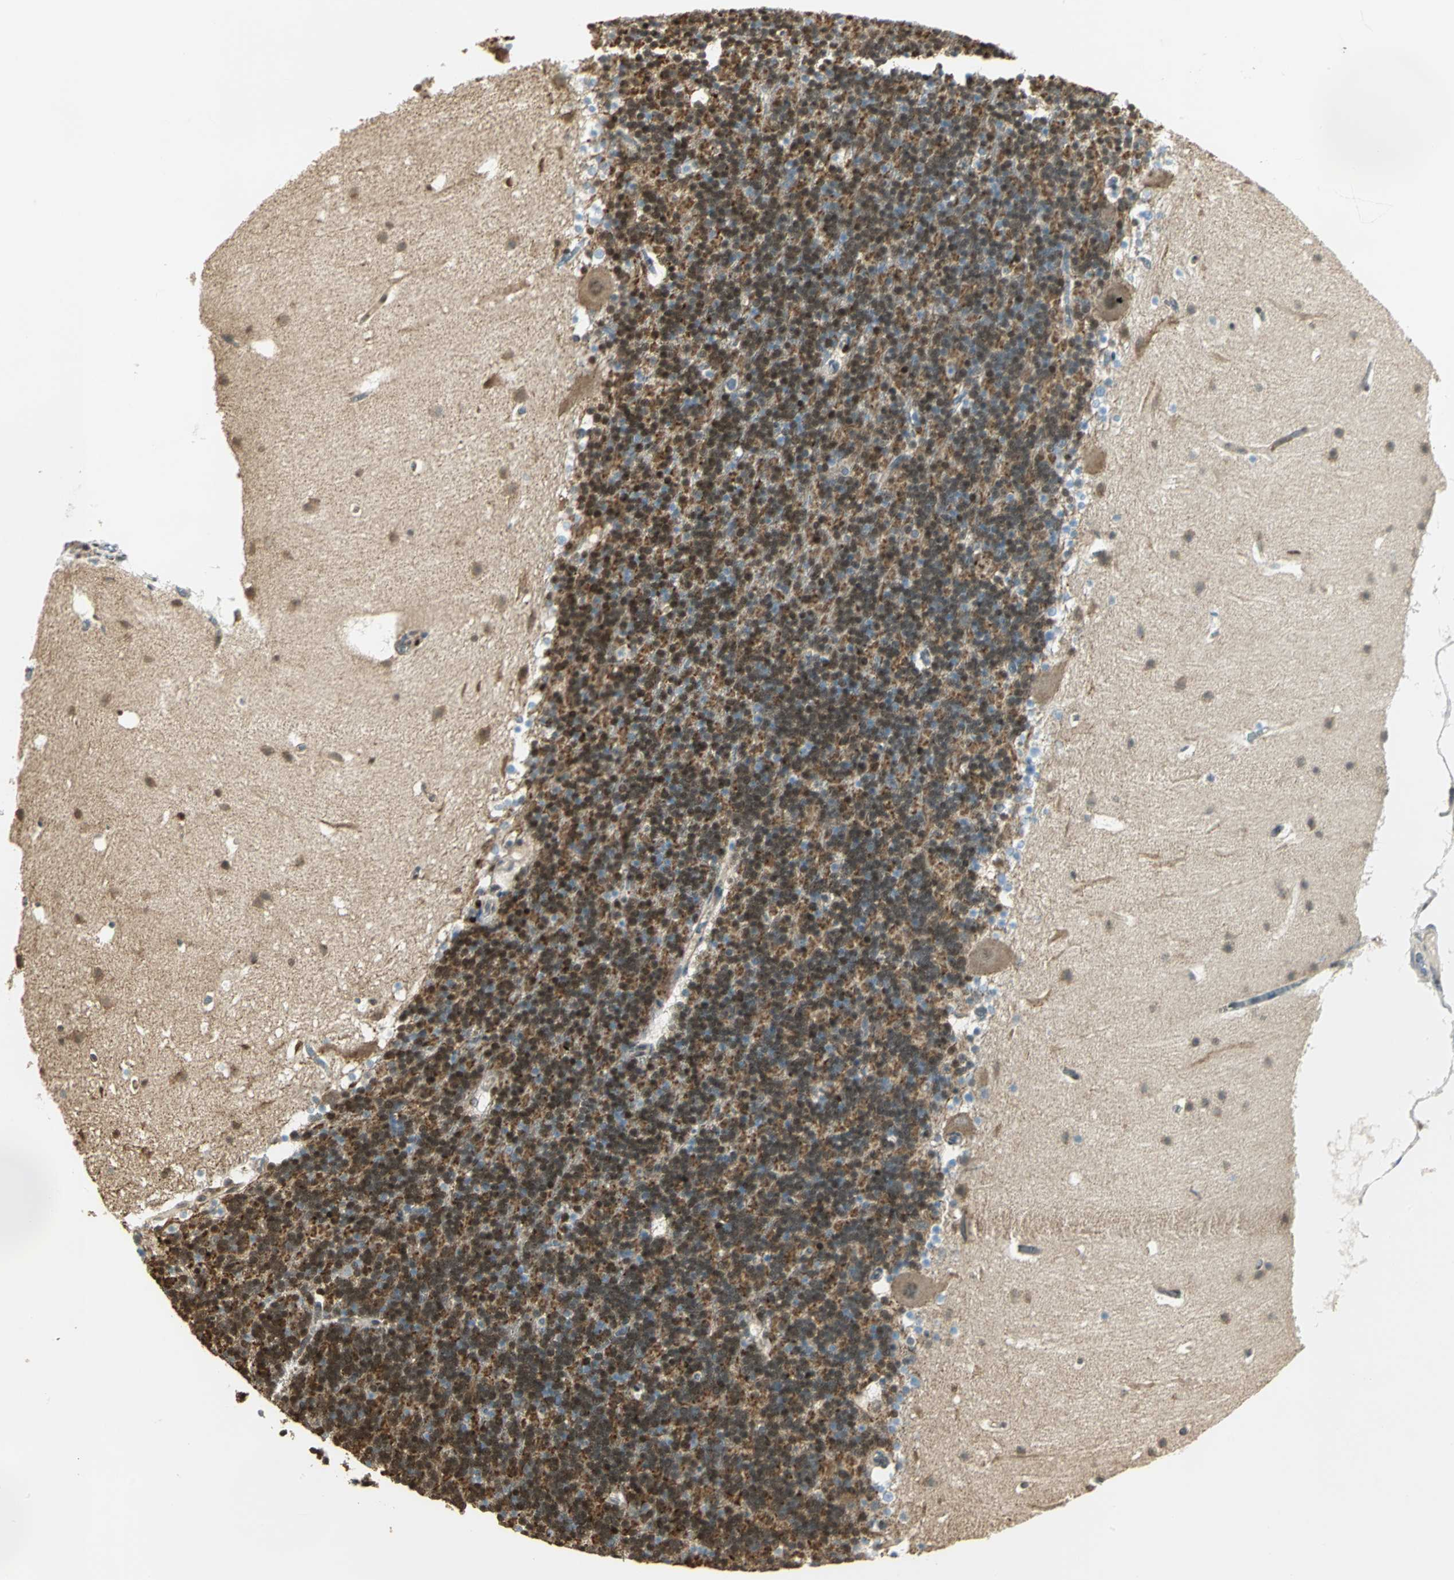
{"staining": {"intensity": "moderate", "quantity": "25%-75%", "location": "cytoplasmic/membranous,nuclear"}, "tissue": "cerebellum", "cell_type": "Cells in granular layer", "image_type": "normal", "snomed": [{"axis": "morphology", "description": "Normal tissue, NOS"}, {"axis": "topography", "description": "Cerebellum"}], "caption": "Cerebellum stained with a brown dye reveals moderate cytoplasmic/membranous,nuclear positive staining in about 25%-75% of cells in granular layer.", "gene": "DDX5", "patient": {"sex": "male", "age": 45}}